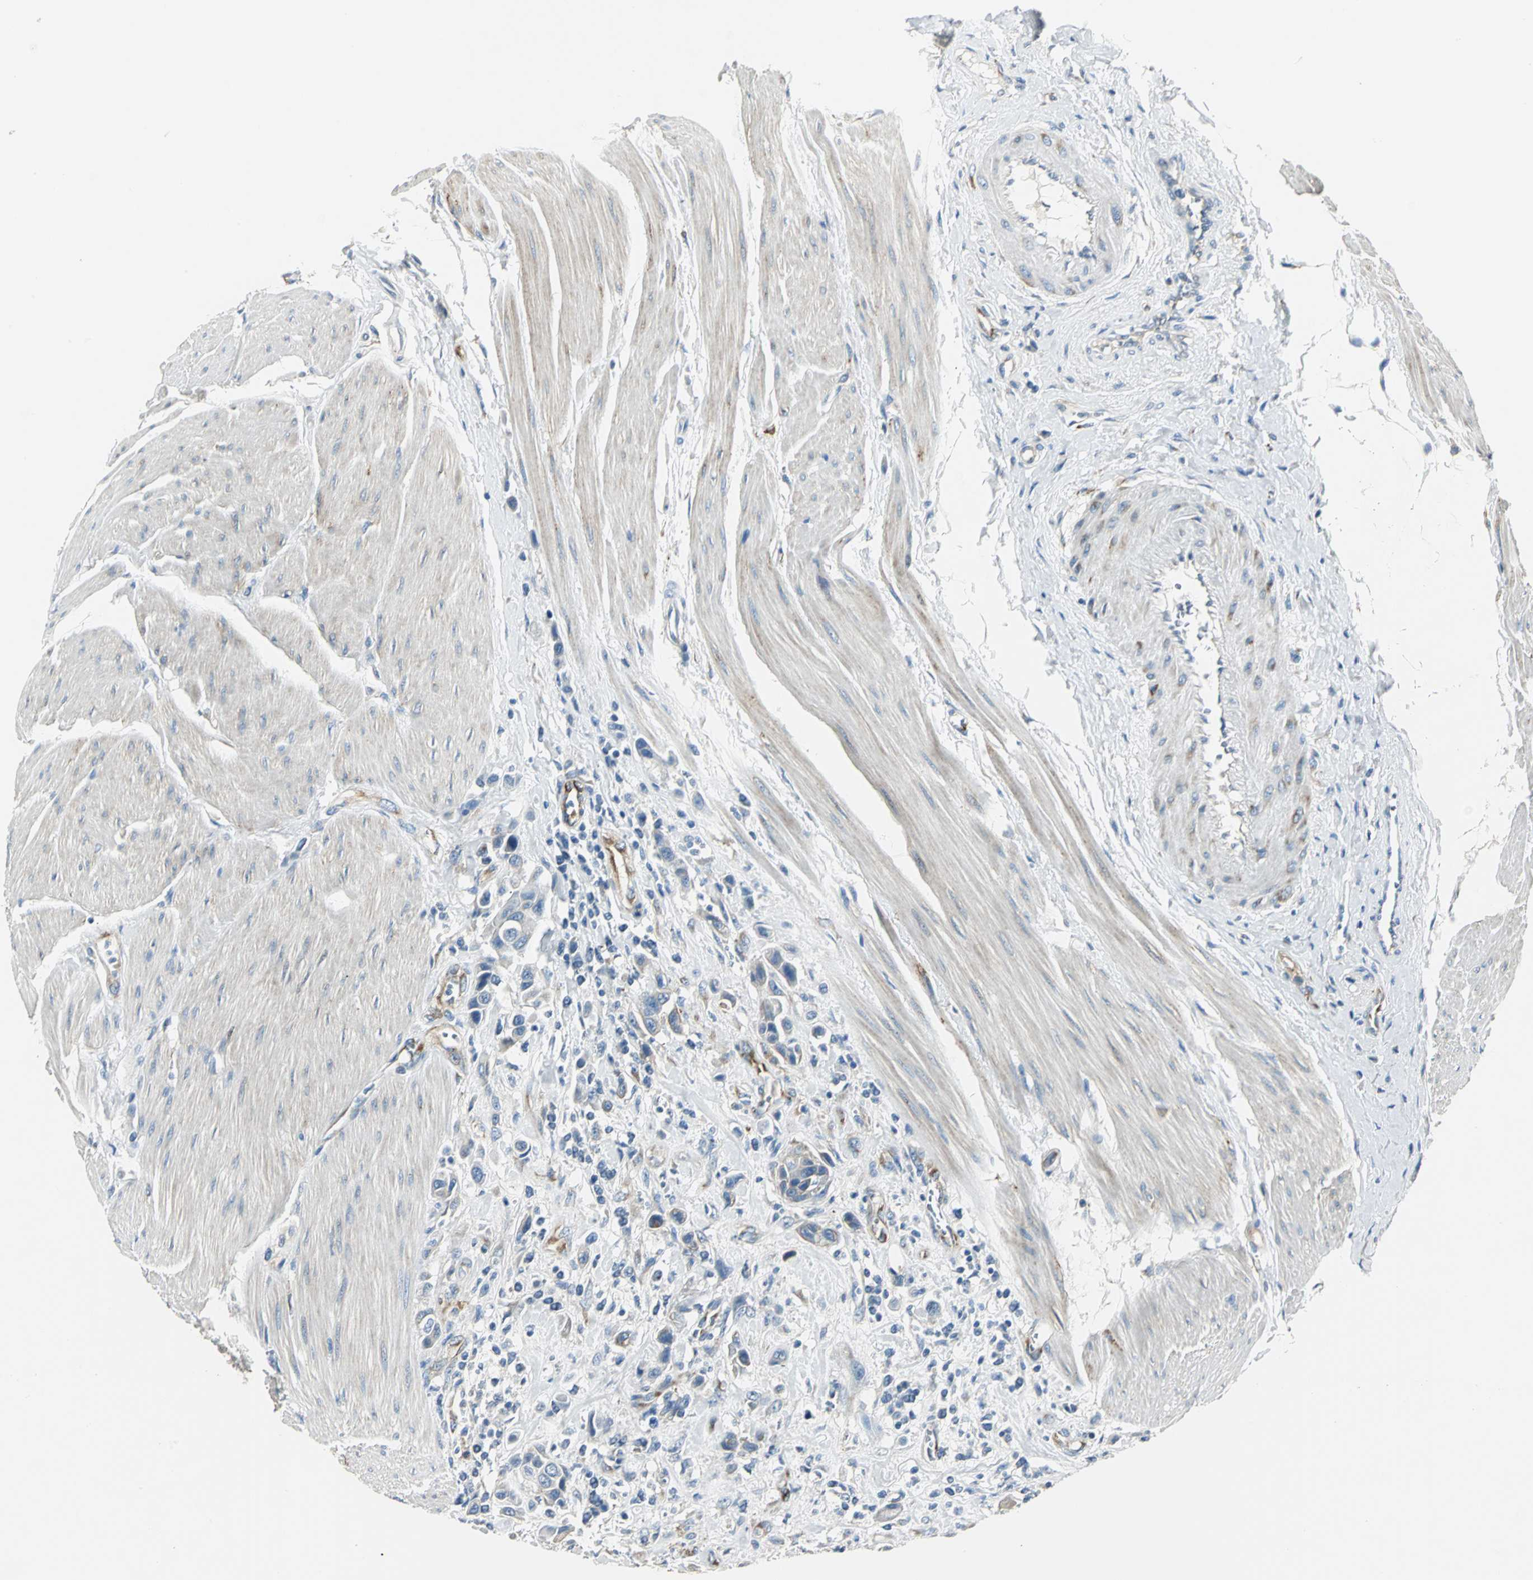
{"staining": {"intensity": "weak", "quantity": "25%-75%", "location": "cytoplasmic/membranous"}, "tissue": "urothelial cancer", "cell_type": "Tumor cells", "image_type": "cancer", "snomed": [{"axis": "morphology", "description": "Urothelial carcinoma, High grade"}, {"axis": "topography", "description": "Urinary bladder"}], "caption": "Protein positivity by IHC demonstrates weak cytoplasmic/membranous staining in approximately 25%-75% of tumor cells in high-grade urothelial carcinoma.", "gene": "B3GNT2", "patient": {"sex": "male", "age": 50}}